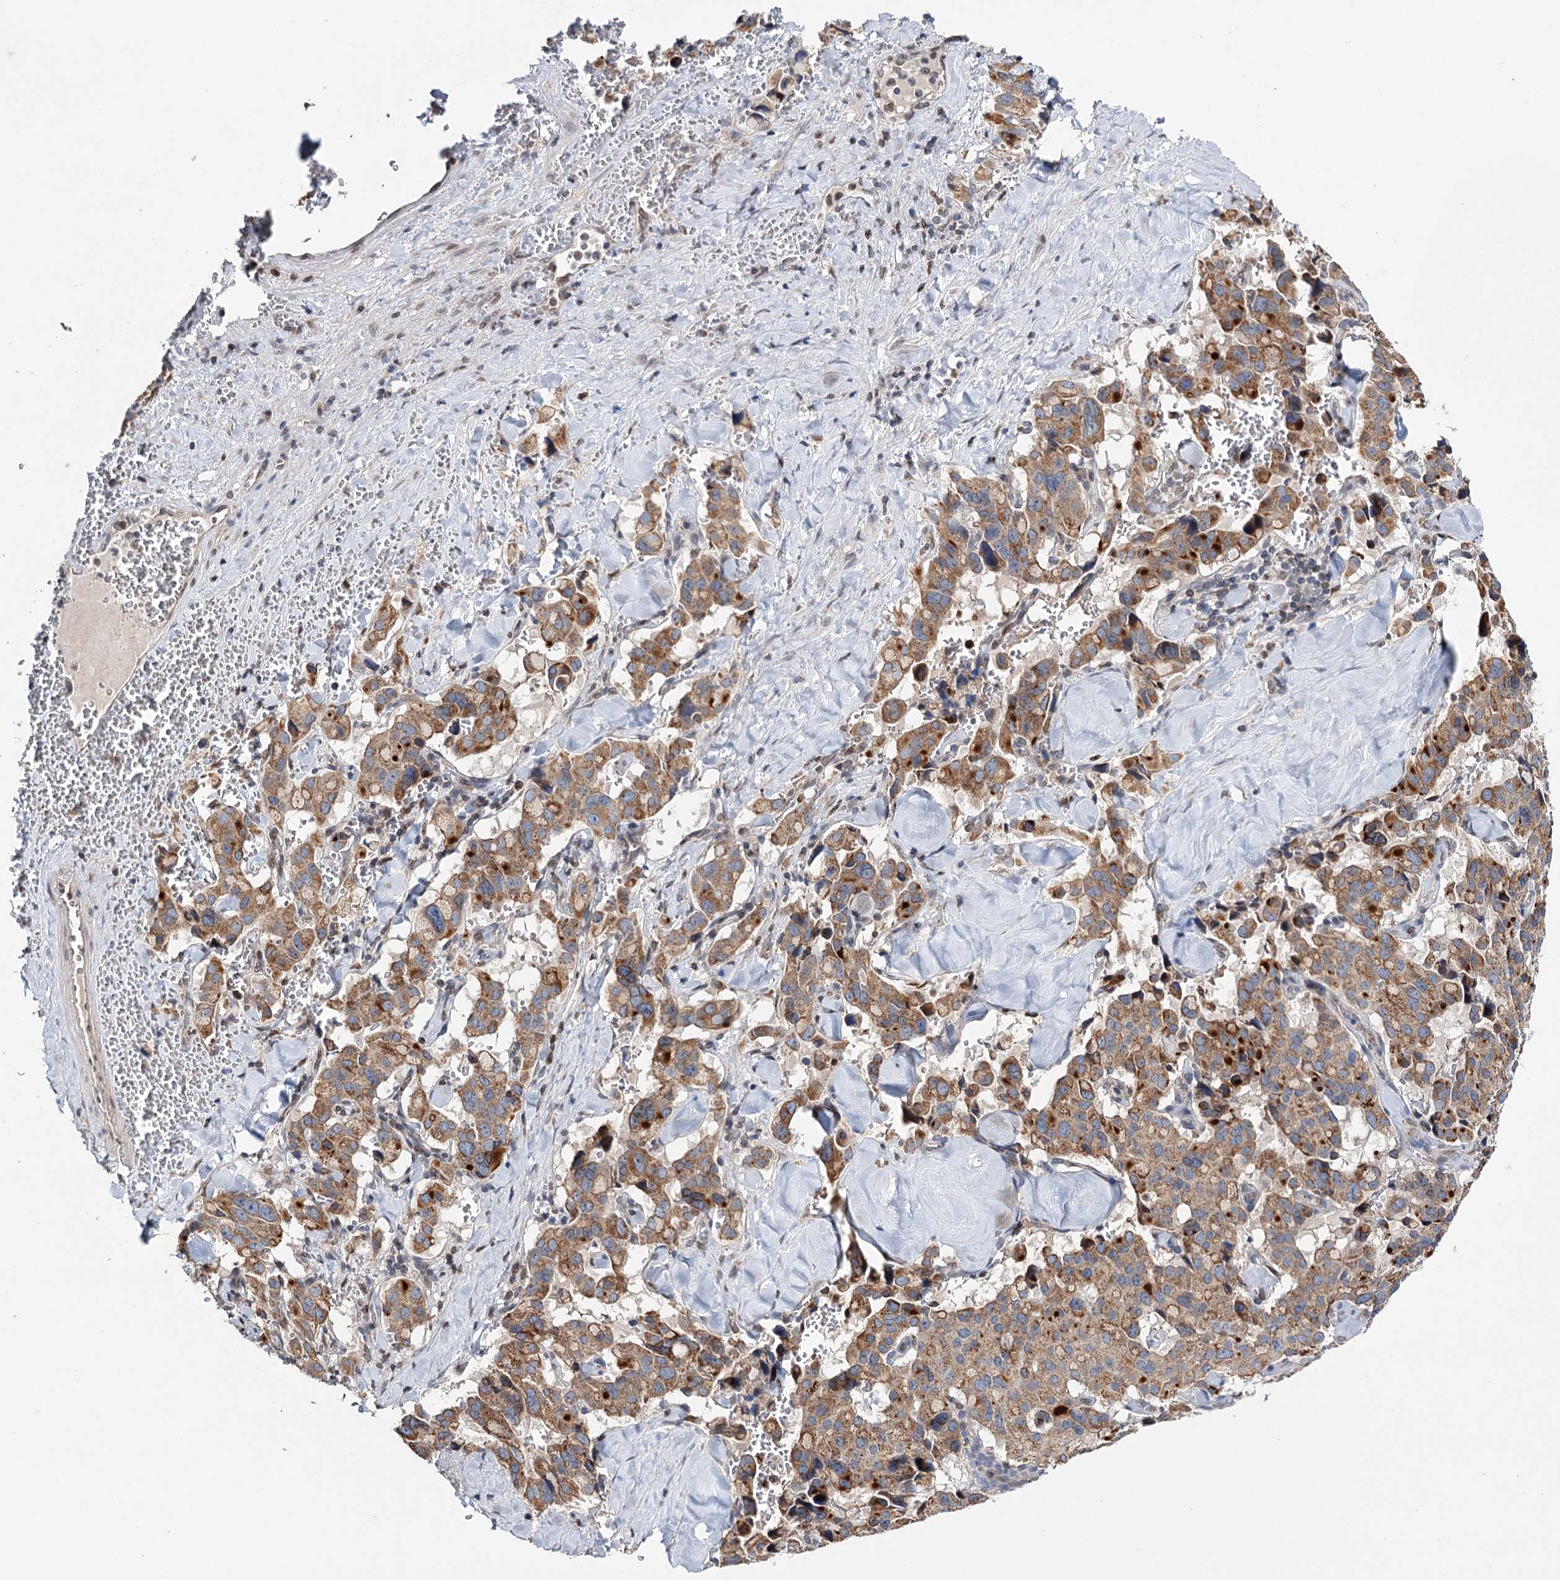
{"staining": {"intensity": "moderate", "quantity": ">75%", "location": "cytoplasmic/membranous"}, "tissue": "pancreatic cancer", "cell_type": "Tumor cells", "image_type": "cancer", "snomed": [{"axis": "morphology", "description": "Adenocarcinoma, NOS"}, {"axis": "topography", "description": "Pancreas"}], "caption": "The immunohistochemical stain highlights moderate cytoplasmic/membranous staining in tumor cells of adenocarcinoma (pancreatic) tissue.", "gene": "CFAP46", "patient": {"sex": "male", "age": 65}}